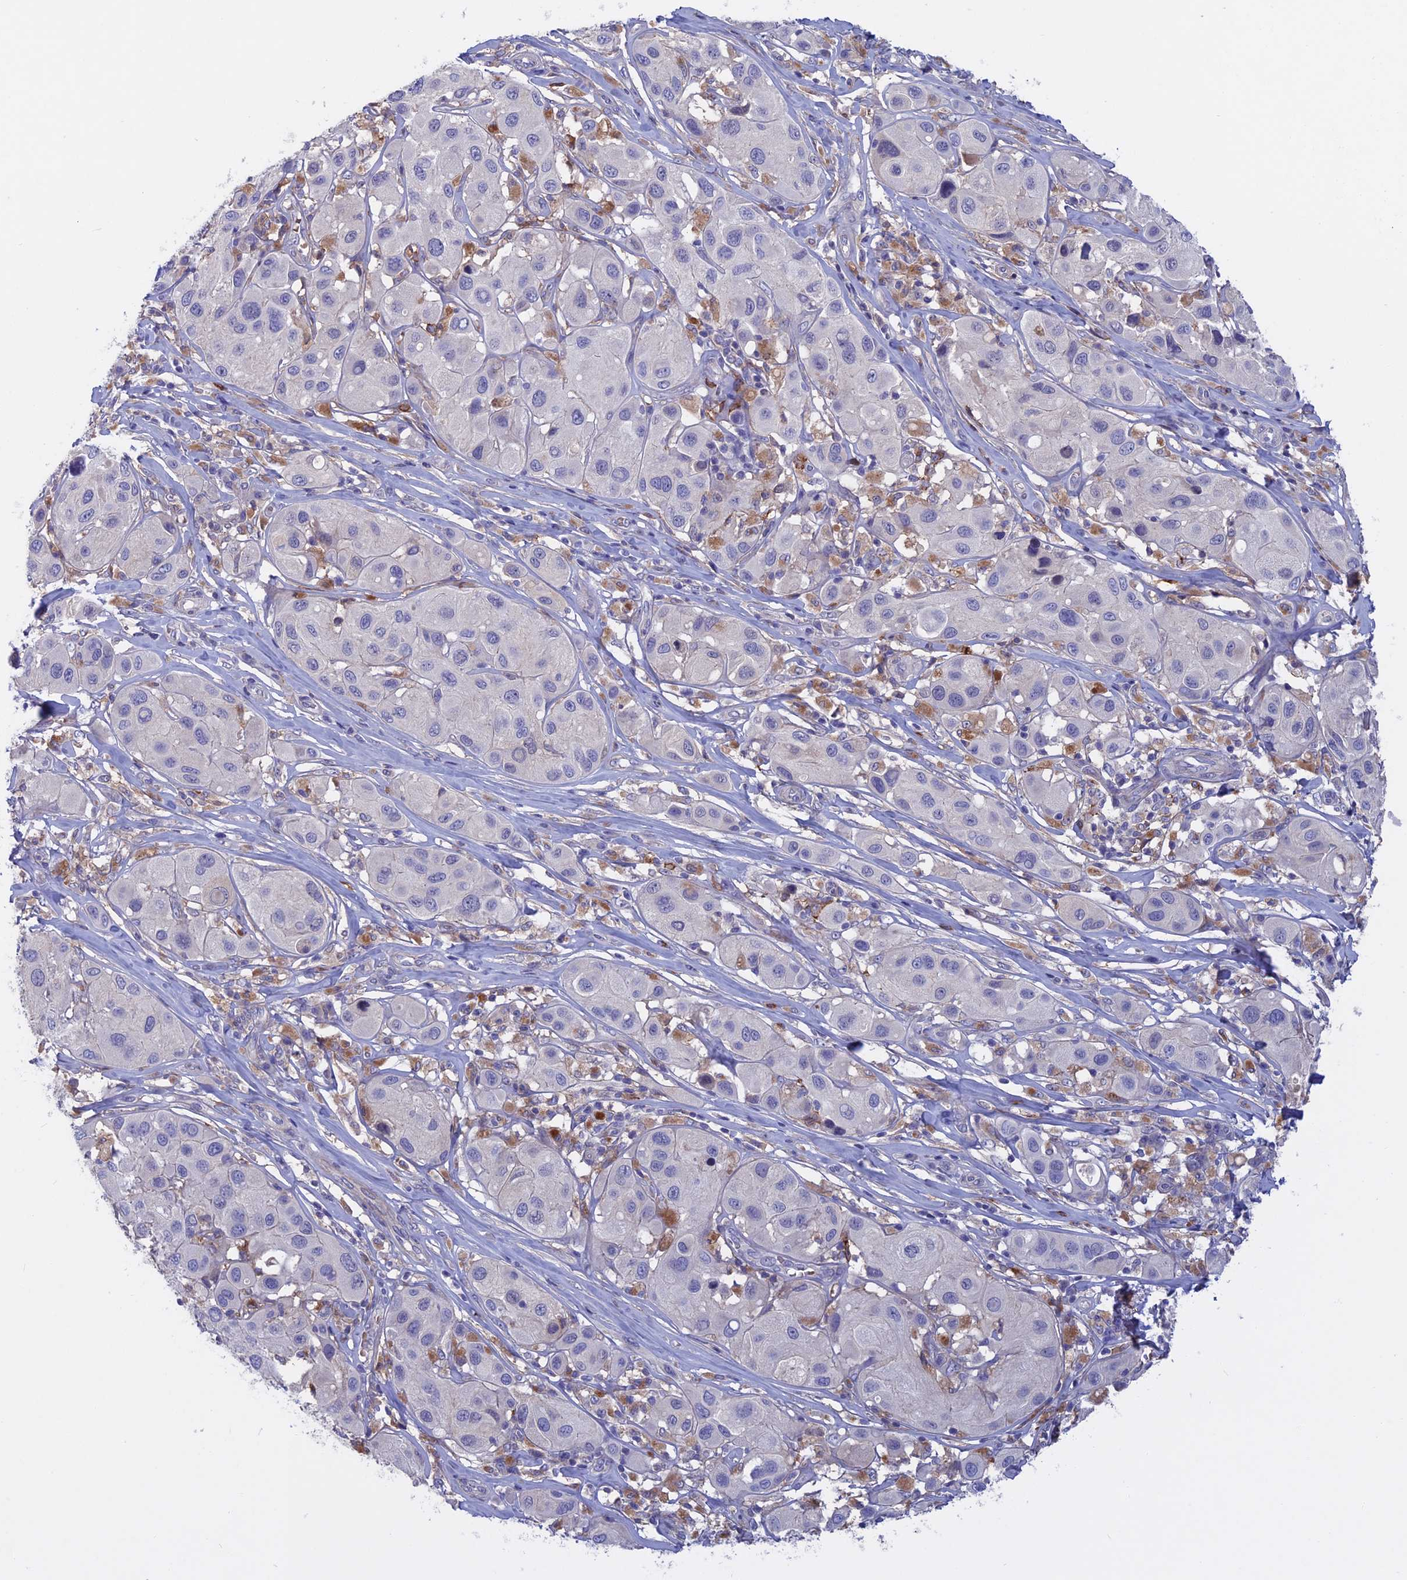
{"staining": {"intensity": "negative", "quantity": "none", "location": "none"}, "tissue": "melanoma", "cell_type": "Tumor cells", "image_type": "cancer", "snomed": [{"axis": "morphology", "description": "Malignant melanoma, Metastatic site"}, {"axis": "topography", "description": "Skin"}], "caption": "A high-resolution histopathology image shows IHC staining of melanoma, which reveals no significant expression in tumor cells.", "gene": "SLC2A6", "patient": {"sex": "male", "age": 41}}